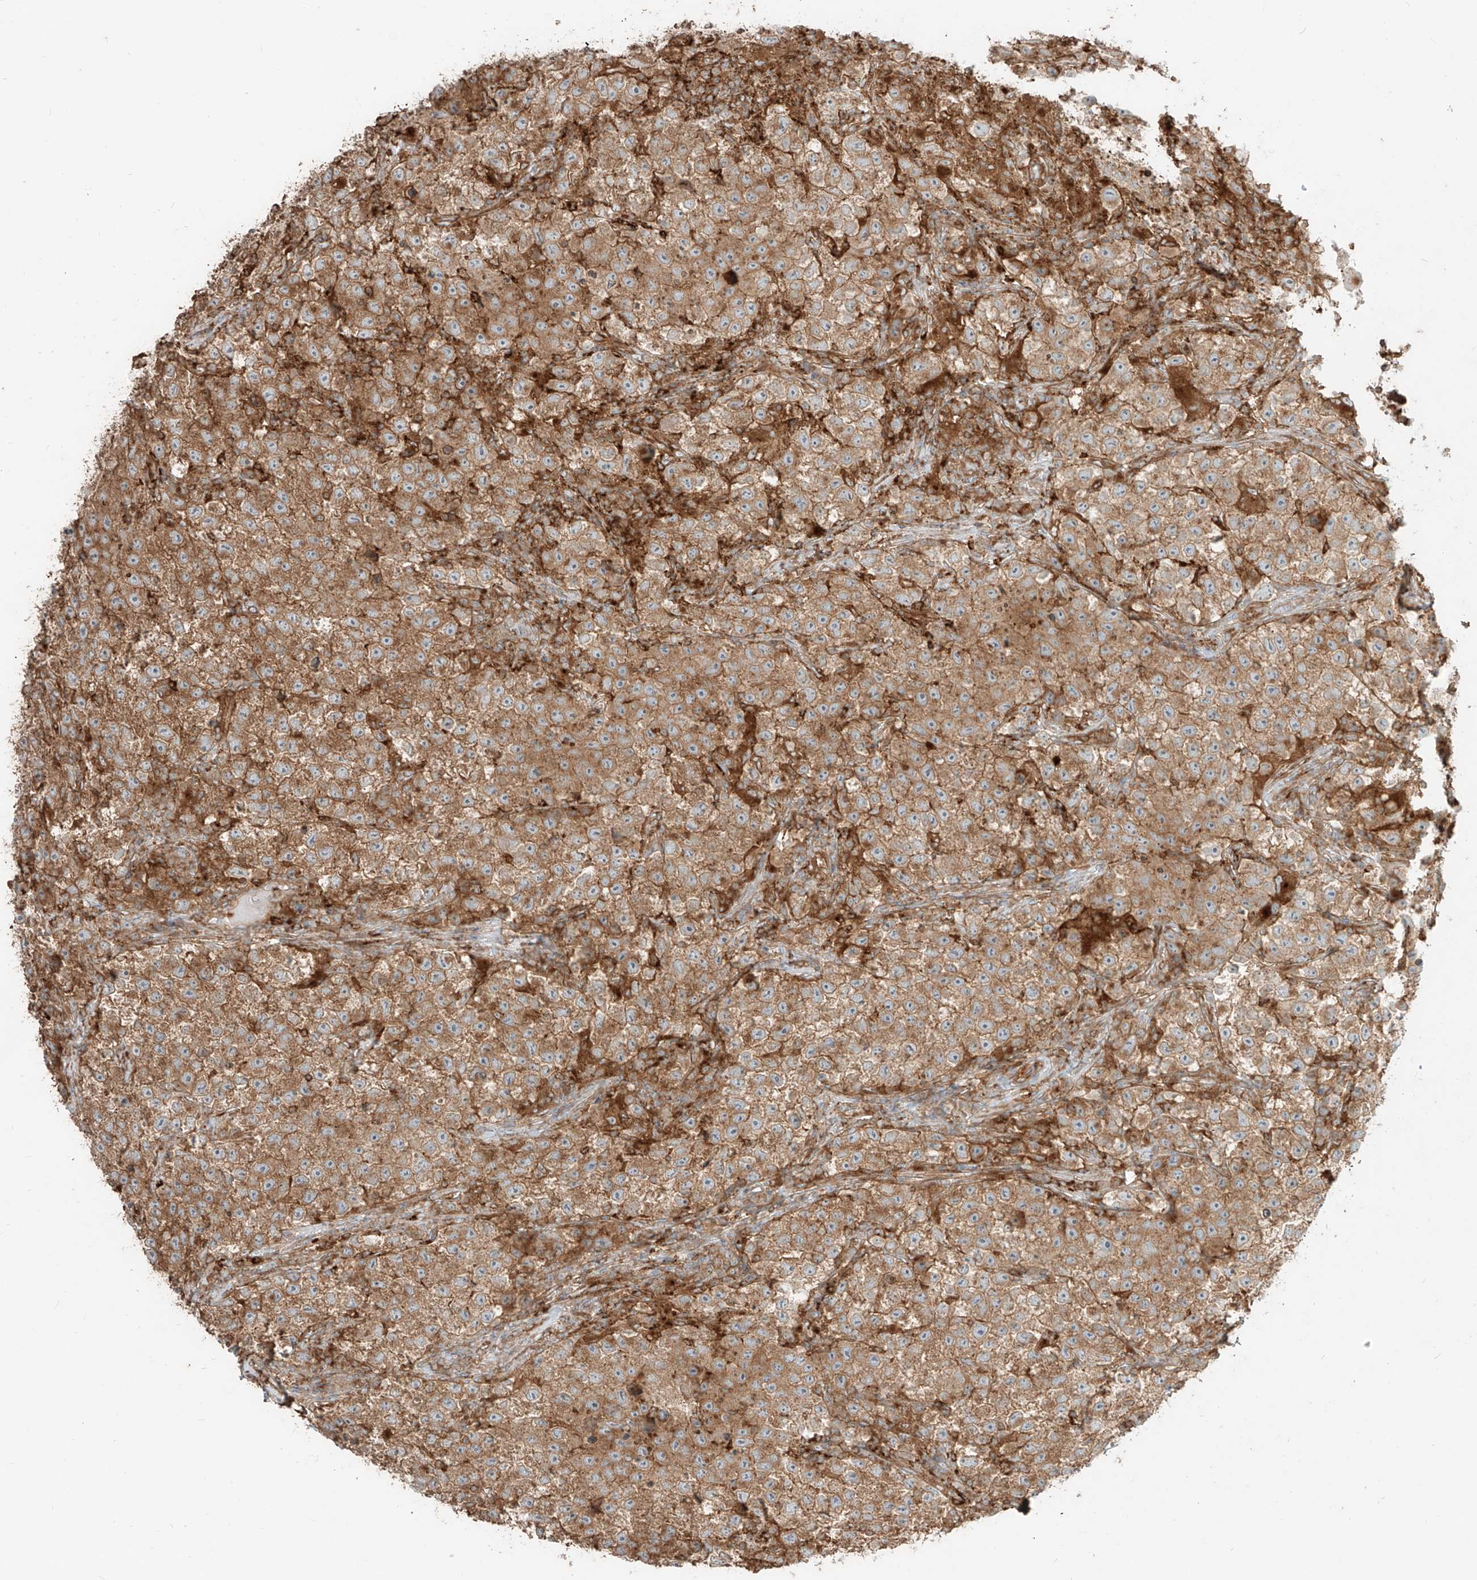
{"staining": {"intensity": "moderate", "quantity": ">75%", "location": "cytoplasmic/membranous"}, "tissue": "testis cancer", "cell_type": "Tumor cells", "image_type": "cancer", "snomed": [{"axis": "morphology", "description": "Seminoma, NOS"}, {"axis": "topography", "description": "Testis"}], "caption": "Seminoma (testis) stained for a protein demonstrates moderate cytoplasmic/membranous positivity in tumor cells.", "gene": "CCDC115", "patient": {"sex": "male", "age": 22}}